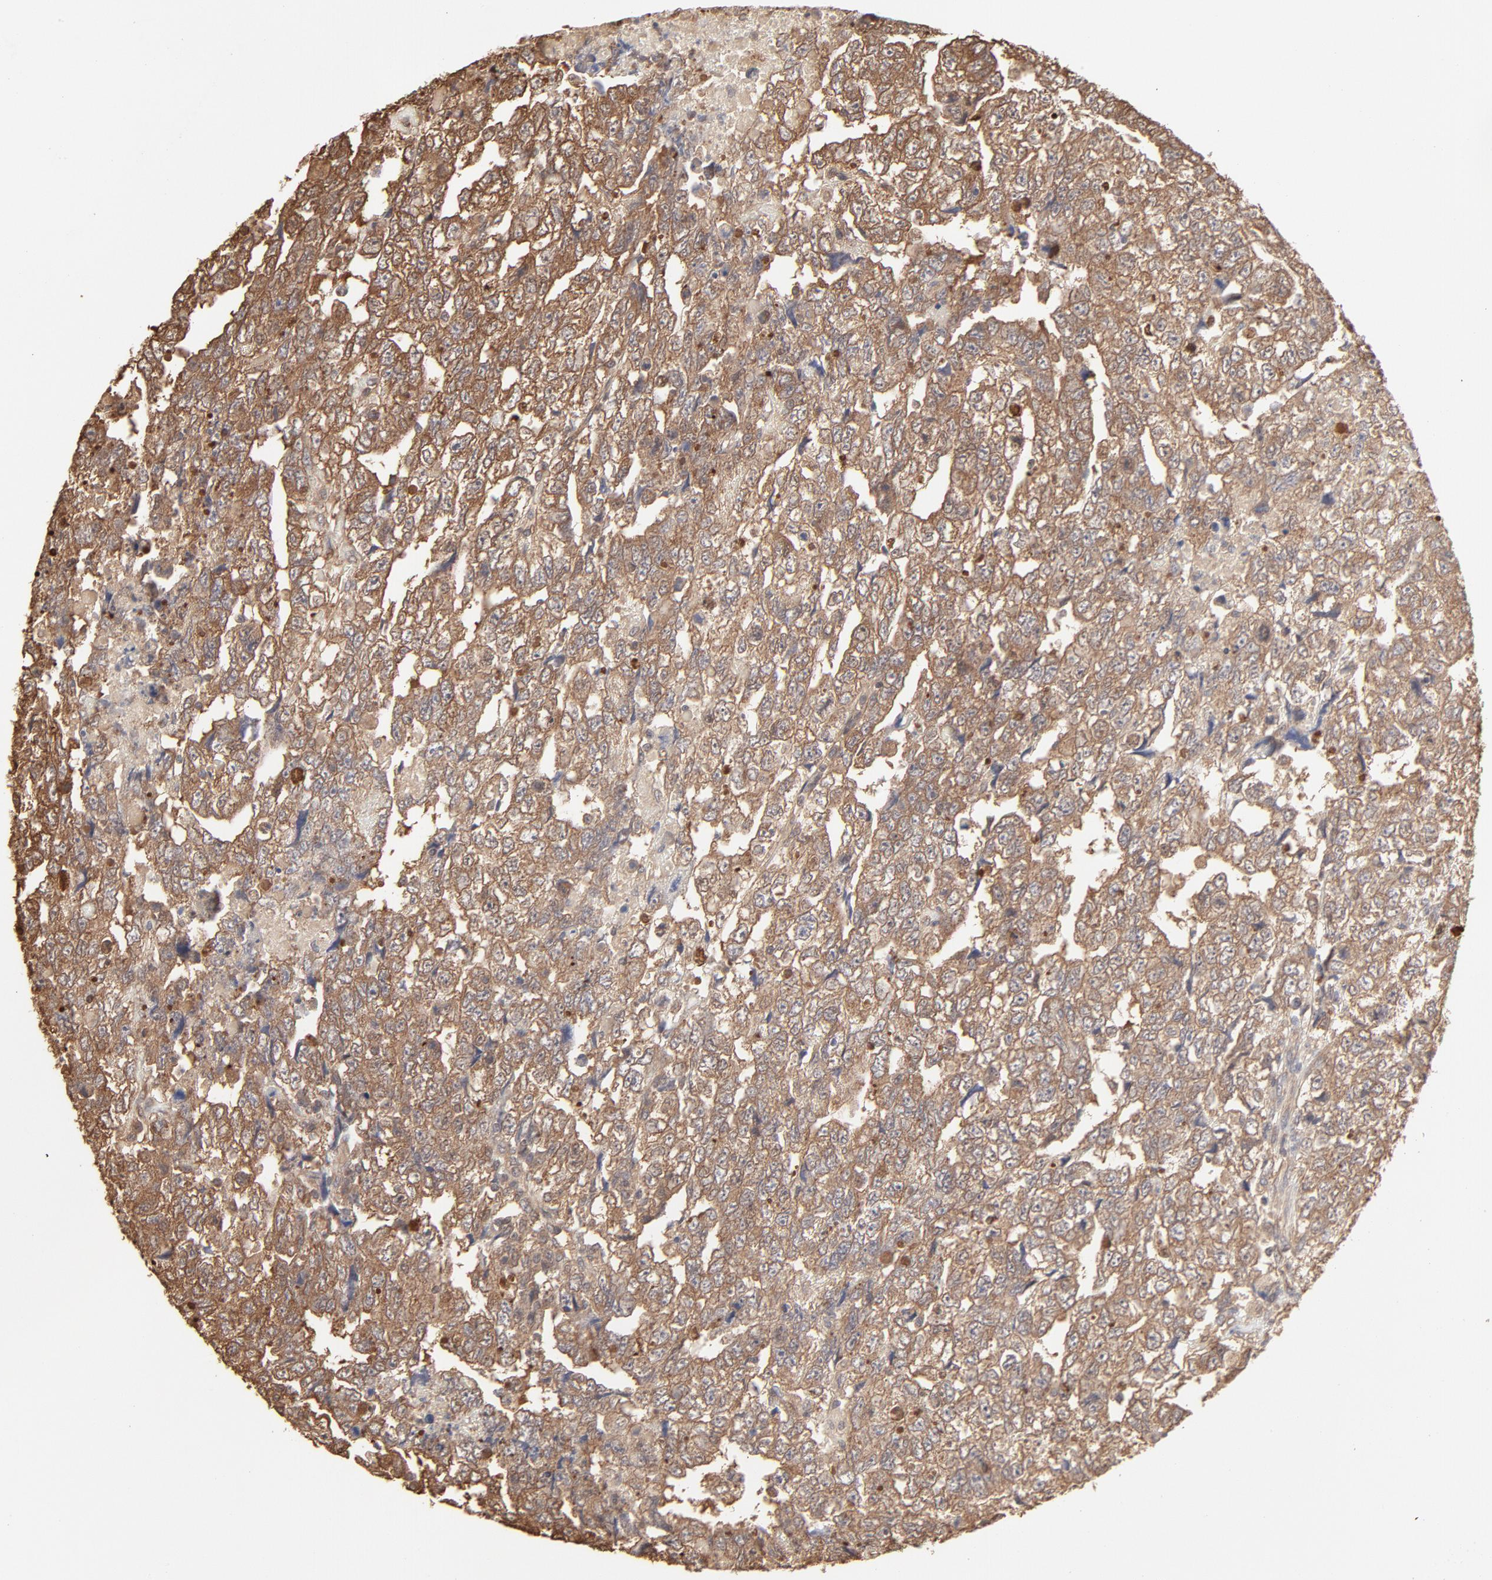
{"staining": {"intensity": "moderate", "quantity": ">75%", "location": "cytoplasmic/membranous"}, "tissue": "testis cancer", "cell_type": "Tumor cells", "image_type": "cancer", "snomed": [{"axis": "morphology", "description": "Carcinoma, Embryonal, NOS"}, {"axis": "topography", "description": "Testis"}], "caption": "Protein staining exhibits moderate cytoplasmic/membranous staining in approximately >75% of tumor cells in testis embryonal carcinoma.", "gene": "PPP2CA", "patient": {"sex": "male", "age": 36}}